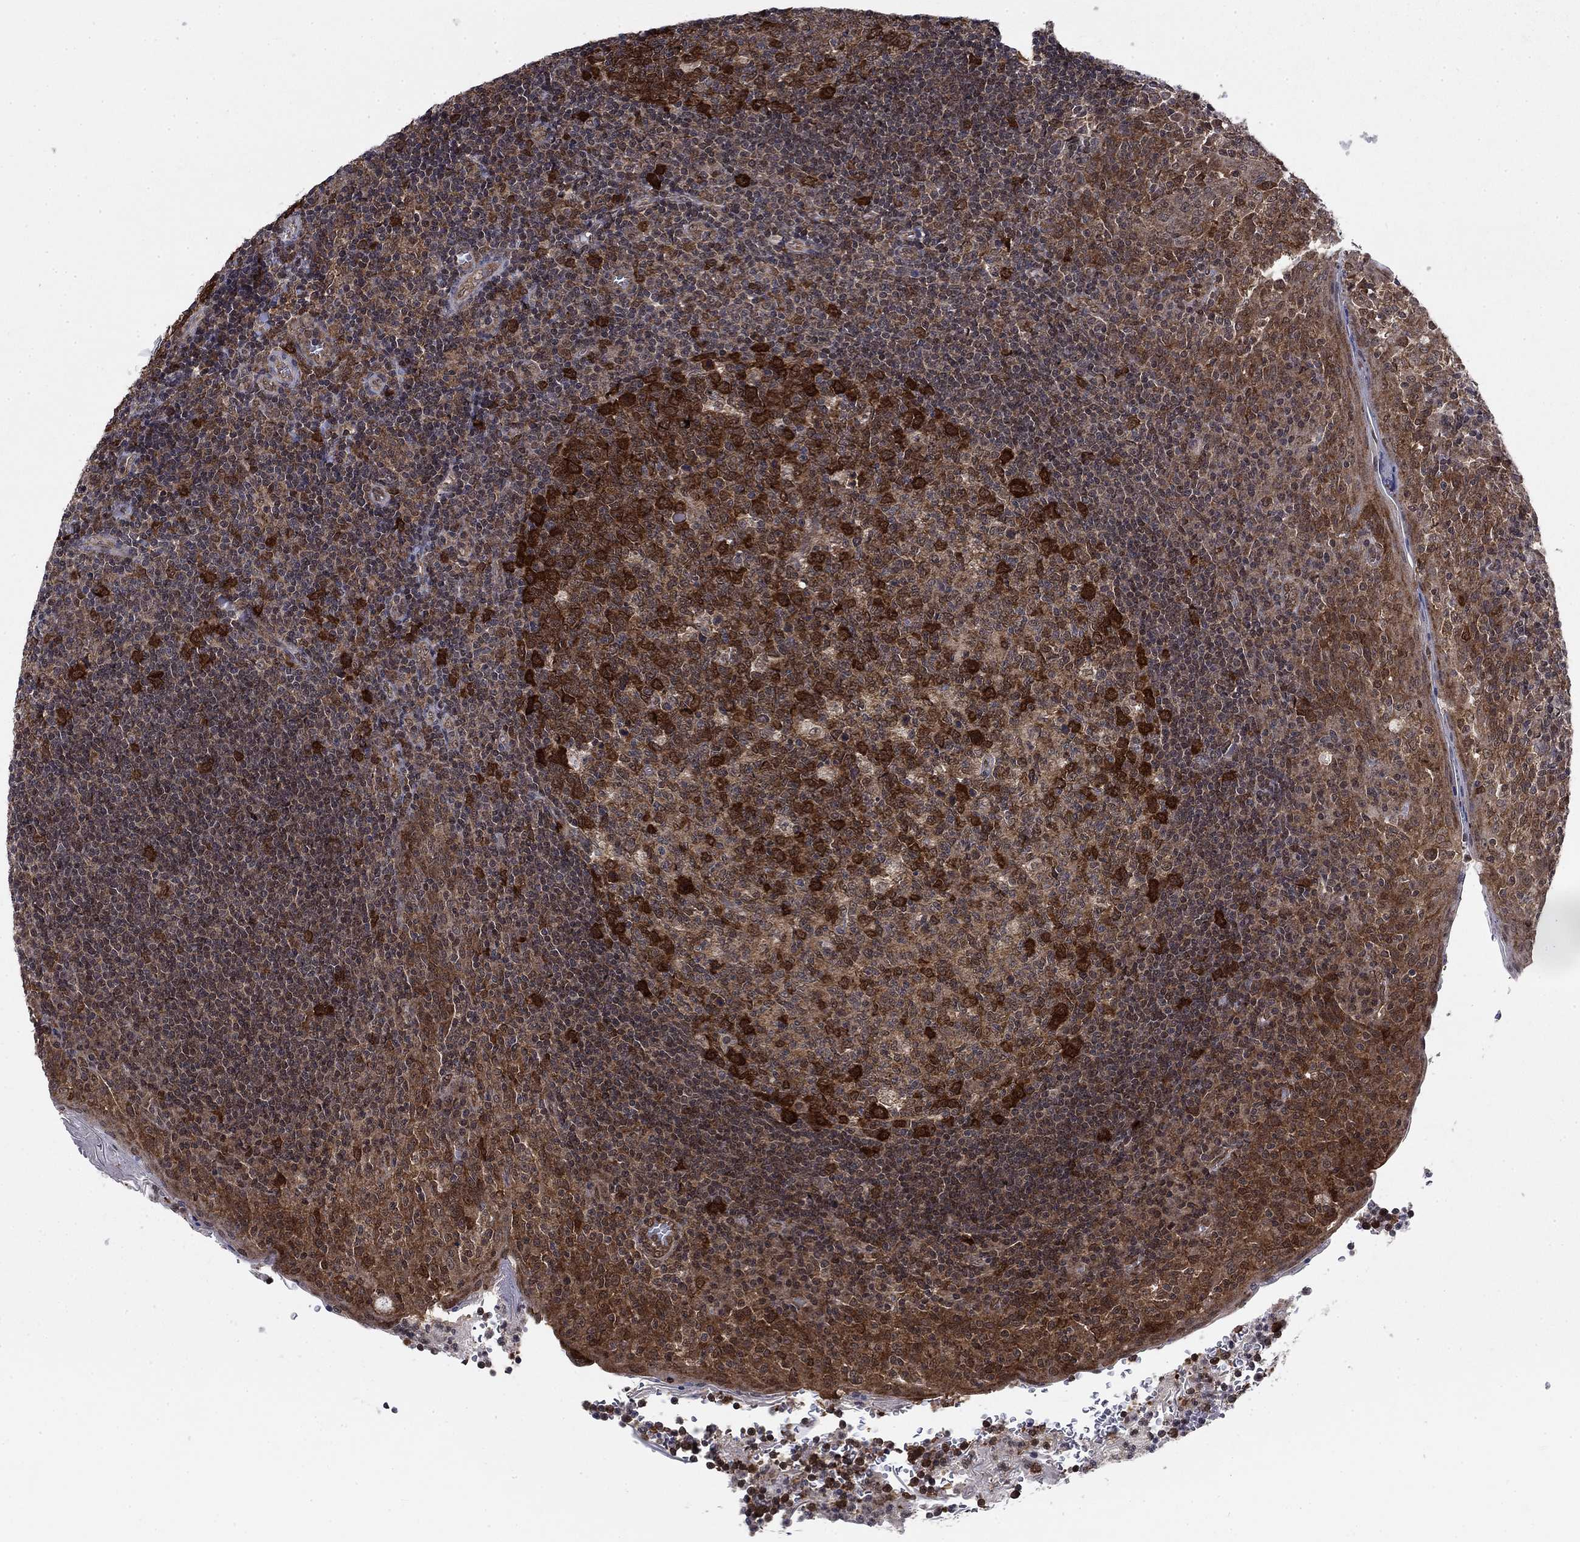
{"staining": {"intensity": "strong", "quantity": "25%-75%", "location": "cytoplasmic/membranous"}, "tissue": "tonsil", "cell_type": "Germinal center cells", "image_type": "normal", "snomed": [{"axis": "morphology", "description": "Normal tissue, NOS"}, {"axis": "topography", "description": "Tonsil"}], "caption": "Protein expression analysis of normal human tonsil reveals strong cytoplasmic/membranous staining in approximately 25%-75% of germinal center cells. (DAB IHC, brown staining for protein, blue staining for nuclei).", "gene": "DNAJA1", "patient": {"sex": "female", "age": 13}}